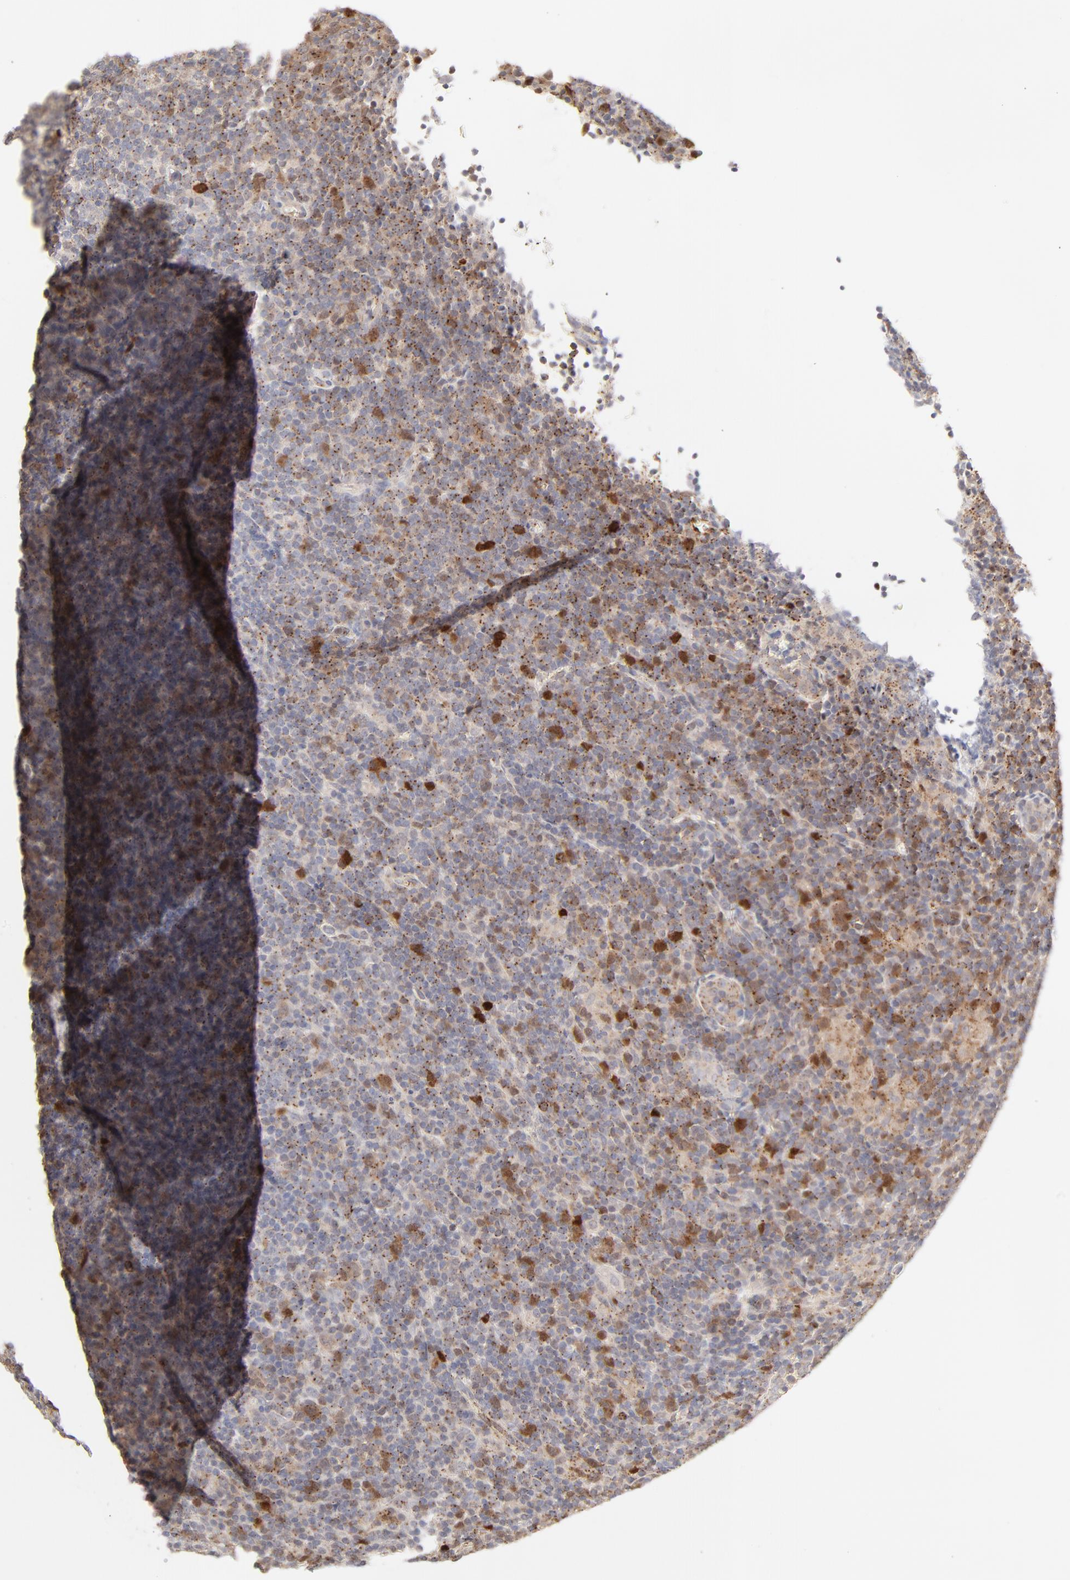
{"staining": {"intensity": "moderate", "quantity": "<25%", "location": "cytoplasmic/membranous,nuclear"}, "tissue": "lymphoma", "cell_type": "Tumor cells", "image_type": "cancer", "snomed": [{"axis": "morphology", "description": "Malignant lymphoma, non-Hodgkin's type, Low grade"}, {"axis": "topography", "description": "Lymph node"}], "caption": "Lymphoma tissue reveals moderate cytoplasmic/membranous and nuclear positivity in approximately <25% of tumor cells, visualized by immunohistochemistry.", "gene": "CDK6", "patient": {"sex": "male", "age": 70}}